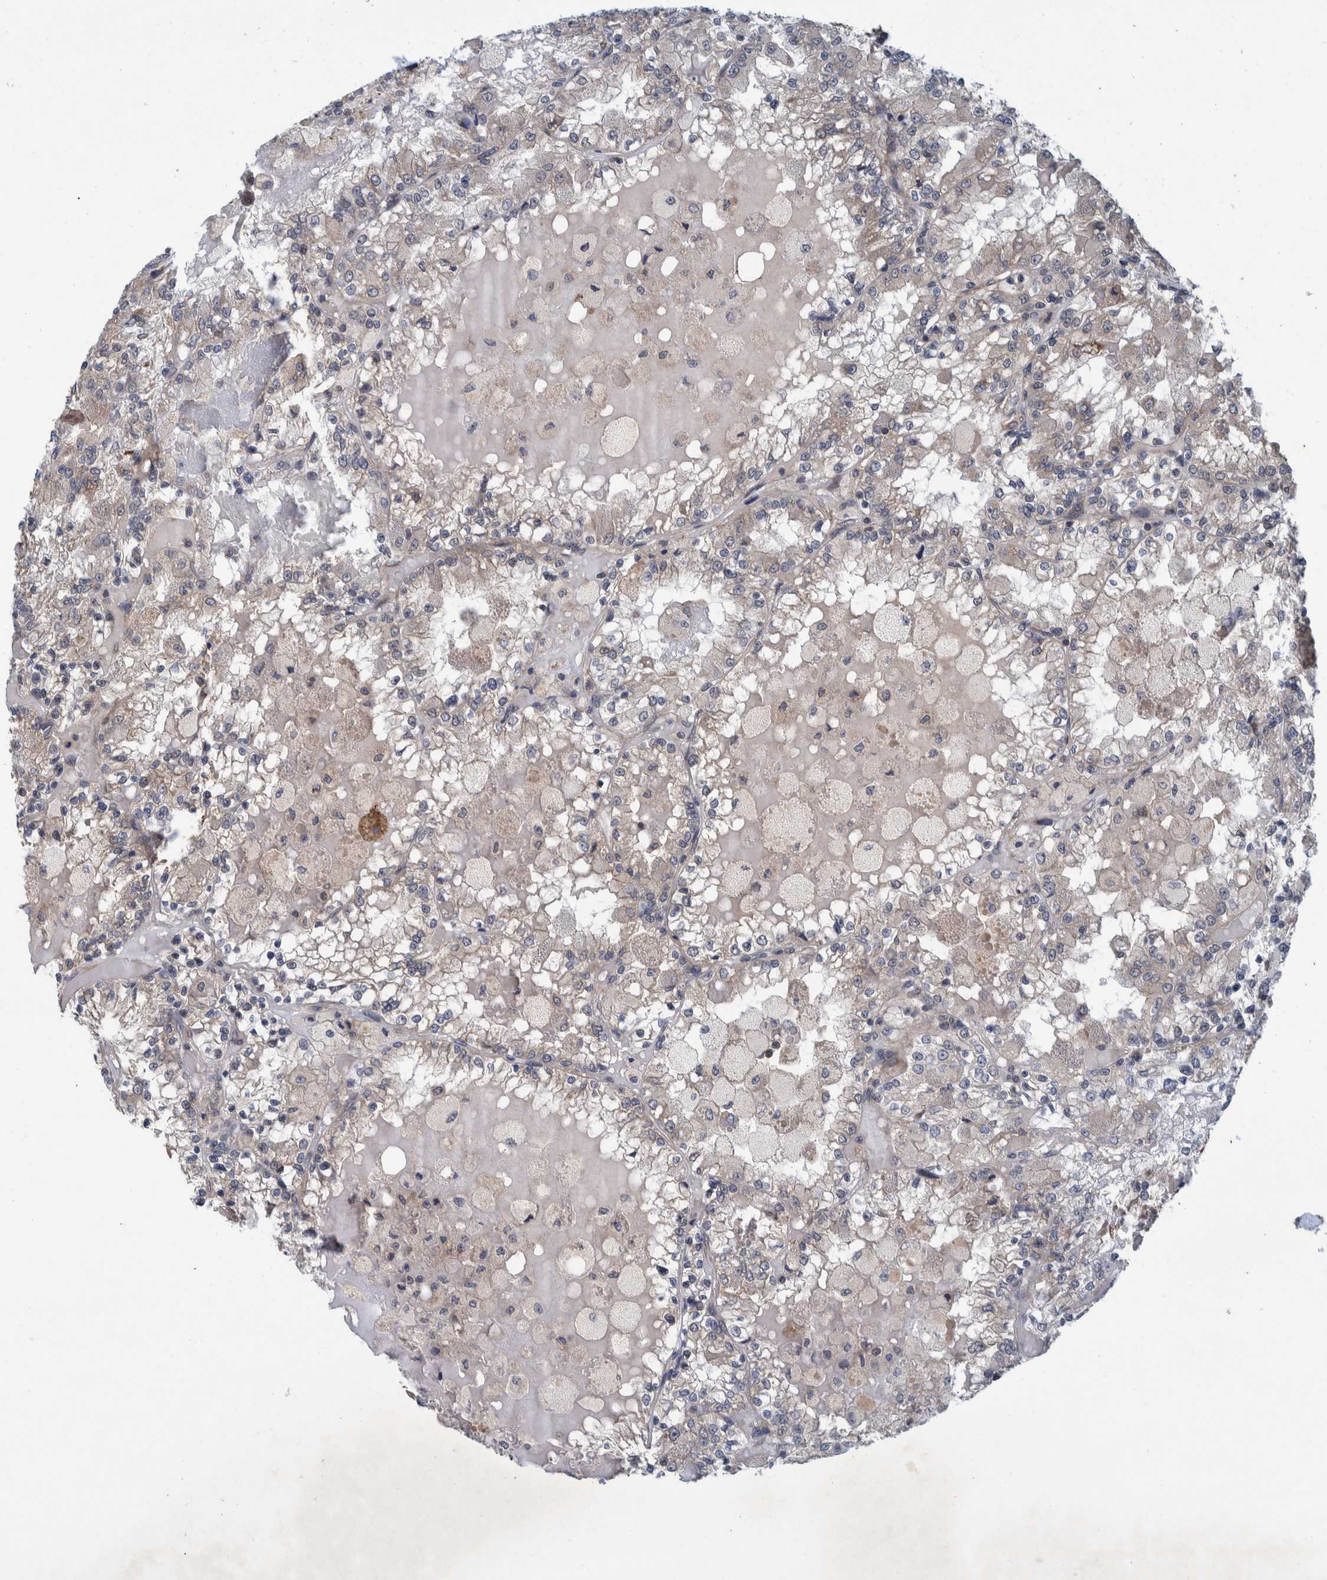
{"staining": {"intensity": "weak", "quantity": "<25%", "location": "cytoplasmic/membranous"}, "tissue": "renal cancer", "cell_type": "Tumor cells", "image_type": "cancer", "snomed": [{"axis": "morphology", "description": "Adenocarcinoma, NOS"}, {"axis": "topography", "description": "Kidney"}], "caption": "This photomicrograph is of renal cancer stained with immunohistochemistry to label a protein in brown with the nuclei are counter-stained blue. There is no expression in tumor cells. The staining is performed using DAB brown chromogen with nuclei counter-stained in using hematoxylin.", "gene": "MRPS7", "patient": {"sex": "female", "age": 56}}